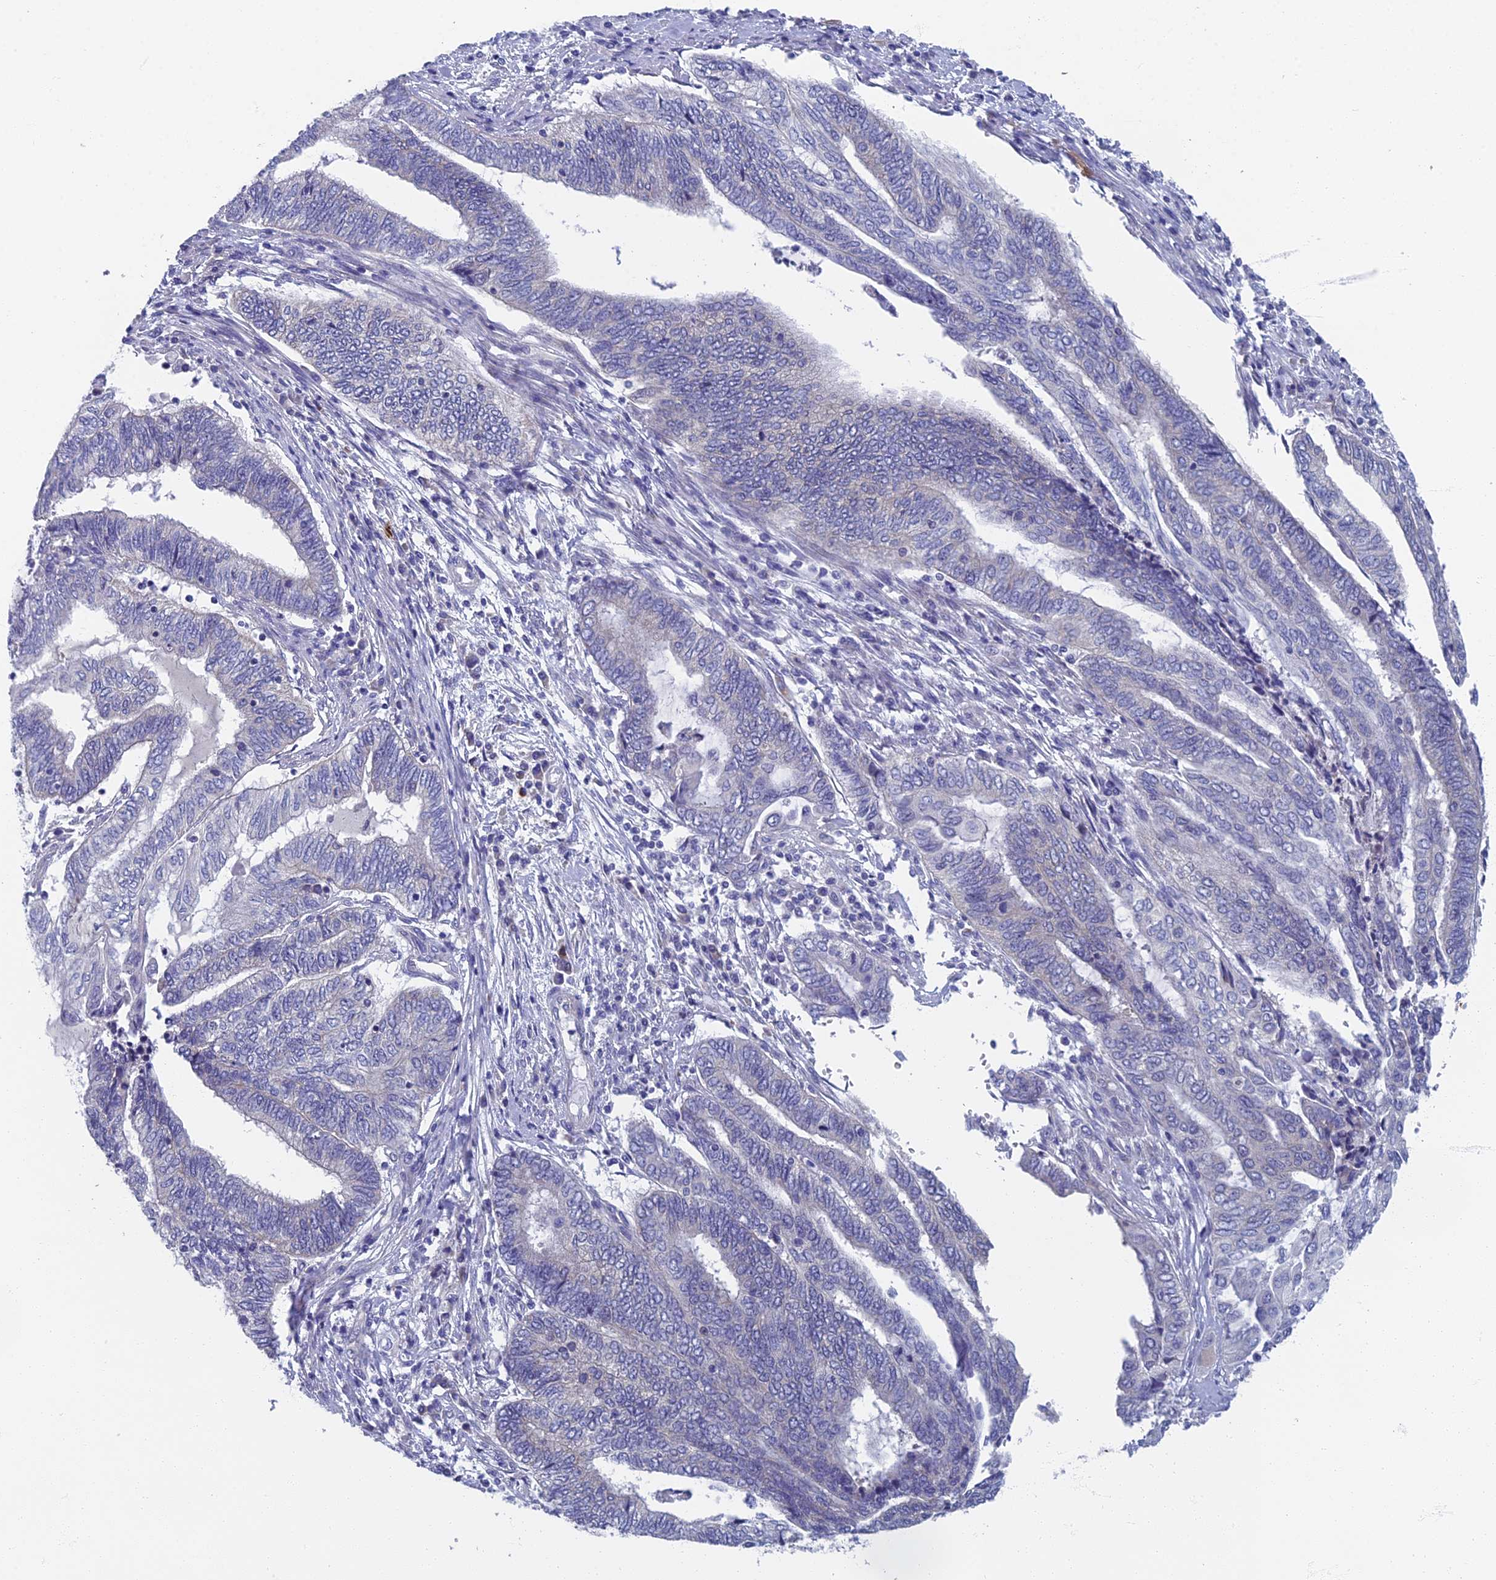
{"staining": {"intensity": "negative", "quantity": "none", "location": "none"}, "tissue": "endometrial cancer", "cell_type": "Tumor cells", "image_type": "cancer", "snomed": [{"axis": "morphology", "description": "Adenocarcinoma, NOS"}, {"axis": "topography", "description": "Uterus"}, {"axis": "topography", "description": "Endometrium"}], "caption": "The IHC photomicrograph has no significant expression in tumor cells of endometrial cancer tissue. (Stains: DAB IHC with hematoxylin counter stain, Microscopy: brightfield microscopy at high magnification).", "gene": "SPIN4", "patient": {"sex": "female", "age": 70}}